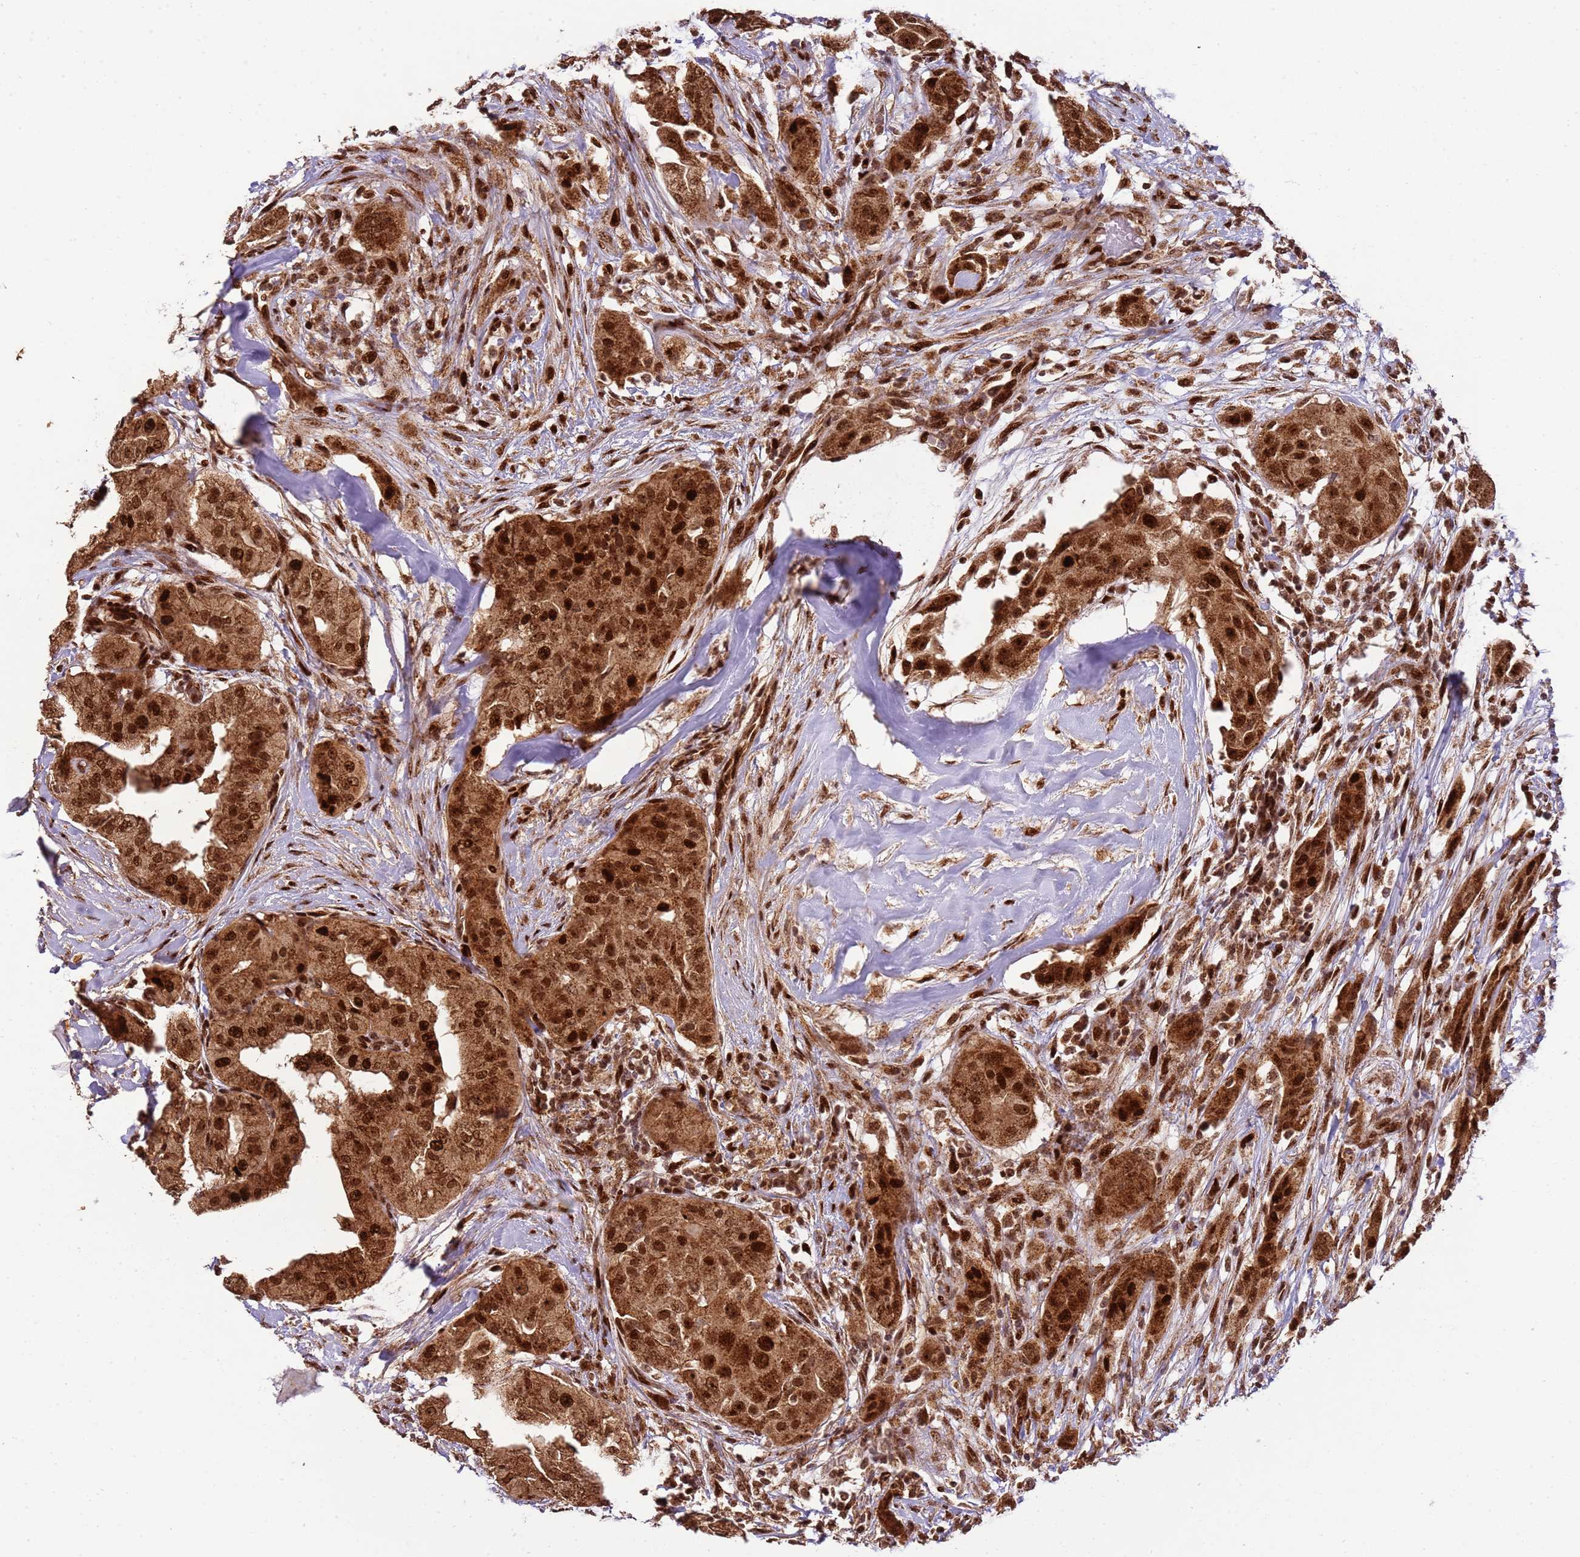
{"staining": {"intensity": "strong", "quantity": ">75%", "location": "cytoplasmic/membranous,nuclear"}, "tissue": "thyroid cancer", "cell_type": "Tumor cells", "image_type": "cancer", "snomed": [{"axis": "morphology", "description": "Papillary adenocarcinoma, NOS"}, {"axis": "topography", "description": "Thyroid gland"}], "caption": "An immunohistochemistry image of neoplastic tissue is shown. Protein staining in brown highlights strong cytoplasmic/membranous and nuclear positivity in thyroid cancer within tumor cells.", "gene": "PEX14", "patient": {"sex": "female", "age": 59}}